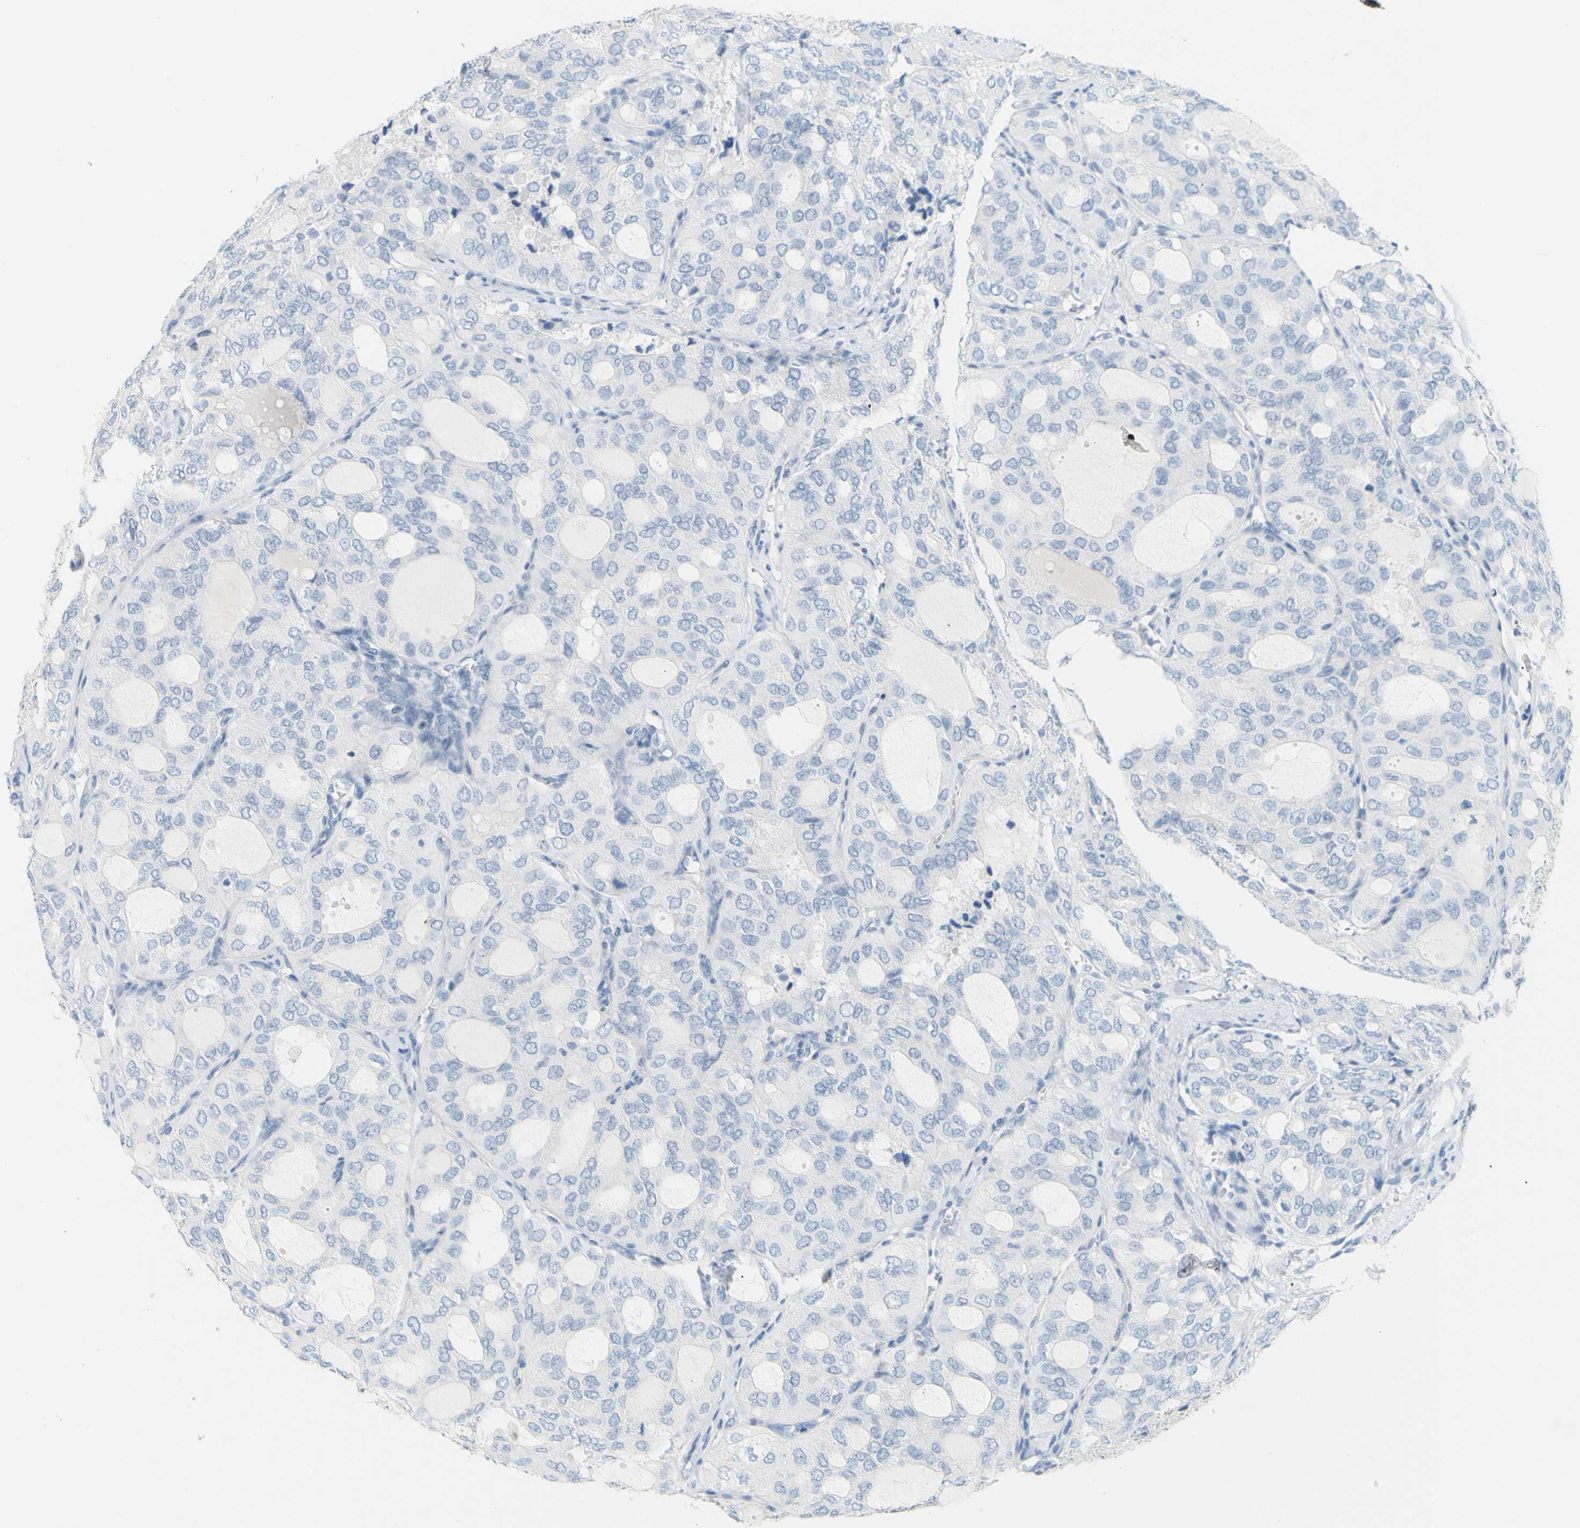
{"staining": {"intensity": "negative", "quantity": "none", "location": "none"}, "tissue": "thyroid cancer", "cell_type": "Tumor cells", "image_type": "cancer", "snomed": [{"axis": "morphology", "description": "Follicular adenoma carcinoma, NOS"}, {"axis": "topography", "description": "Thyroid gland"}], "caption": "Thyroid cancer (follicular adenoma carcinoma) was stained to show a protein in brown. There is no significant staining in tumor cells.", "gene": "OPN1SW", "patient": {"sex": "male", "age": 75}}